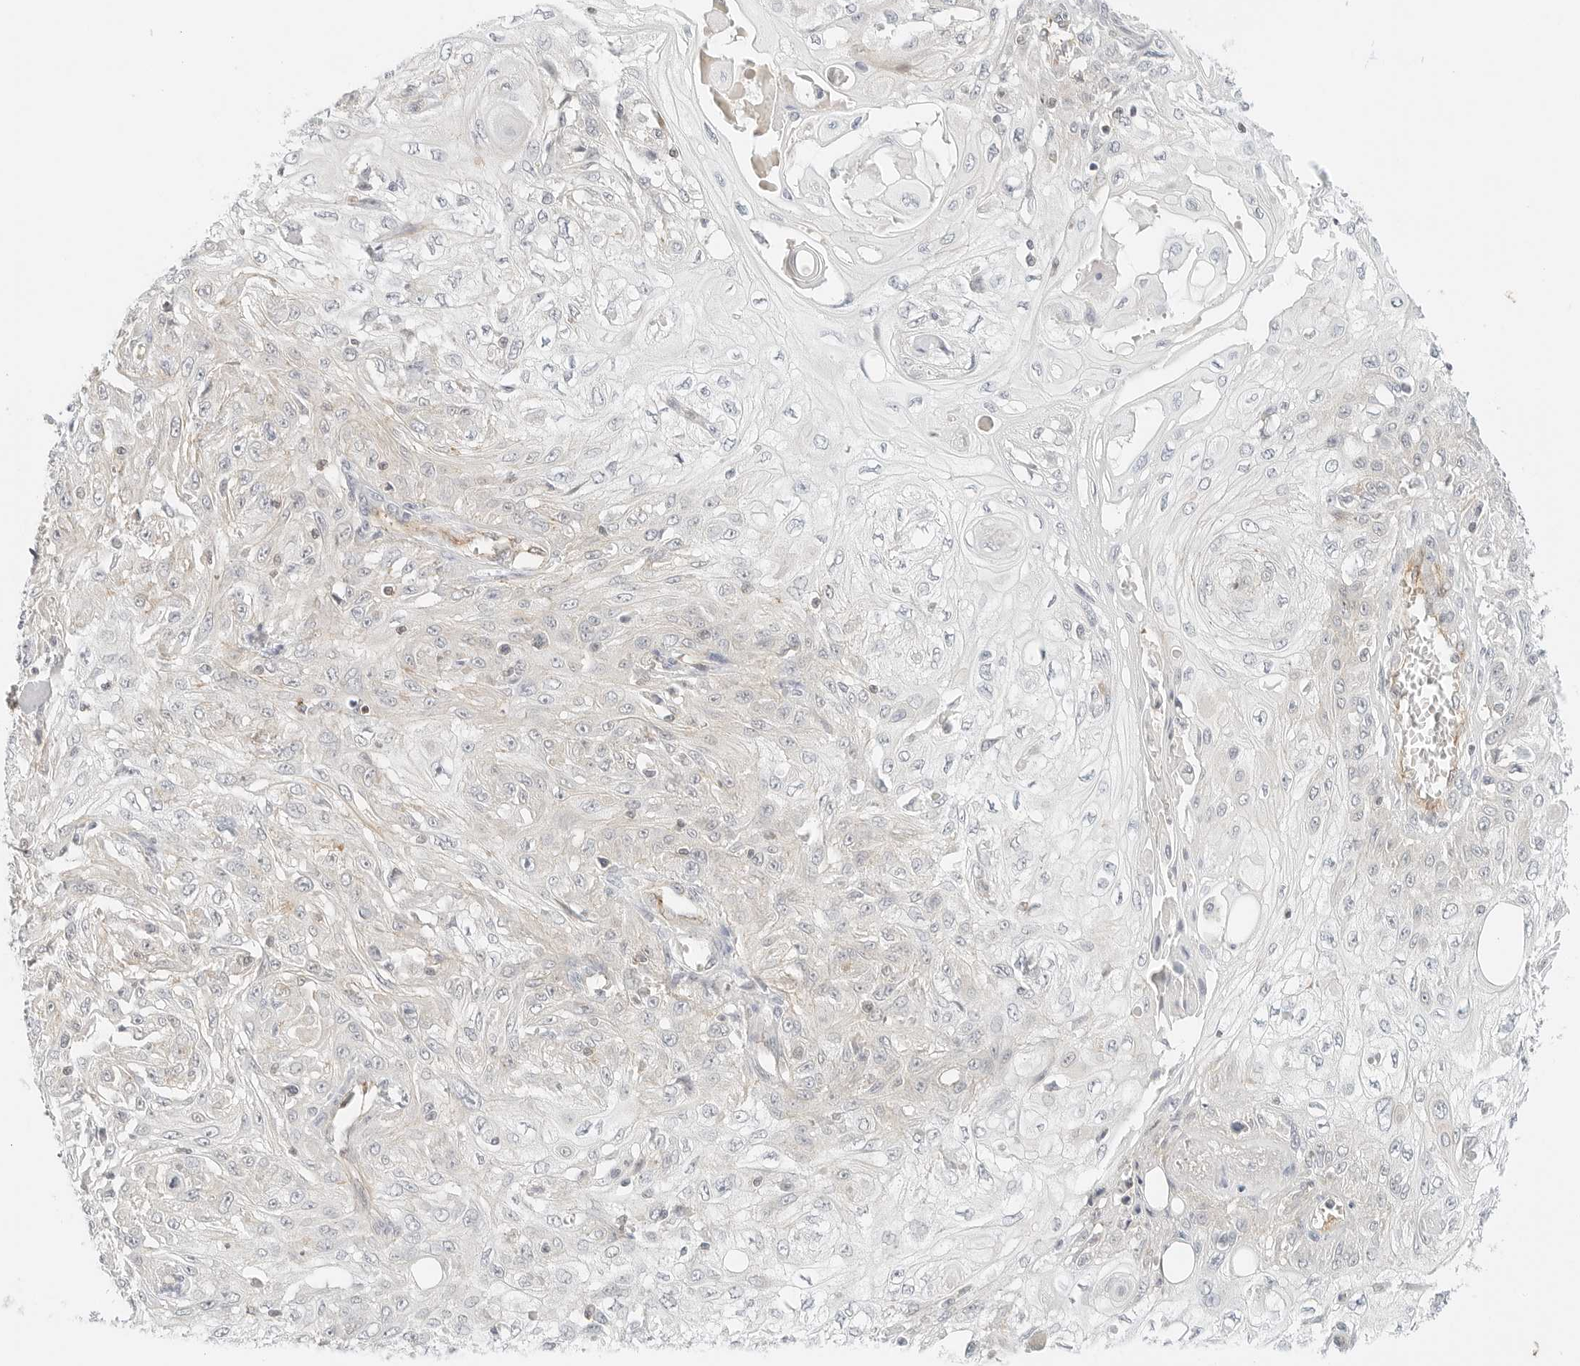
{"staining": {"intensity": "negative", "quantity": "none", "location": "none"}, "tissue": "skin cancer", "cell_type": "Tumor cells", "image_type": "cancer", "snomed": [{"axis": "morphology", "description": "Squamous cell carcinoma, NOS"}, {"axis": "morphology", "description": "Squamous cell carcinoma, metastatic, NOS"}, {"axis": "topography", "description": "Skin"}, {"axis": "topography", "description": "Lymph node"}], "caption": "This is an immunohistochemistry (IHC) histopathology image of human skin cancer. There is no positivity in tumor cells.", "gene": "IQCC", "patient": {"sex": "male", "age": 75}}